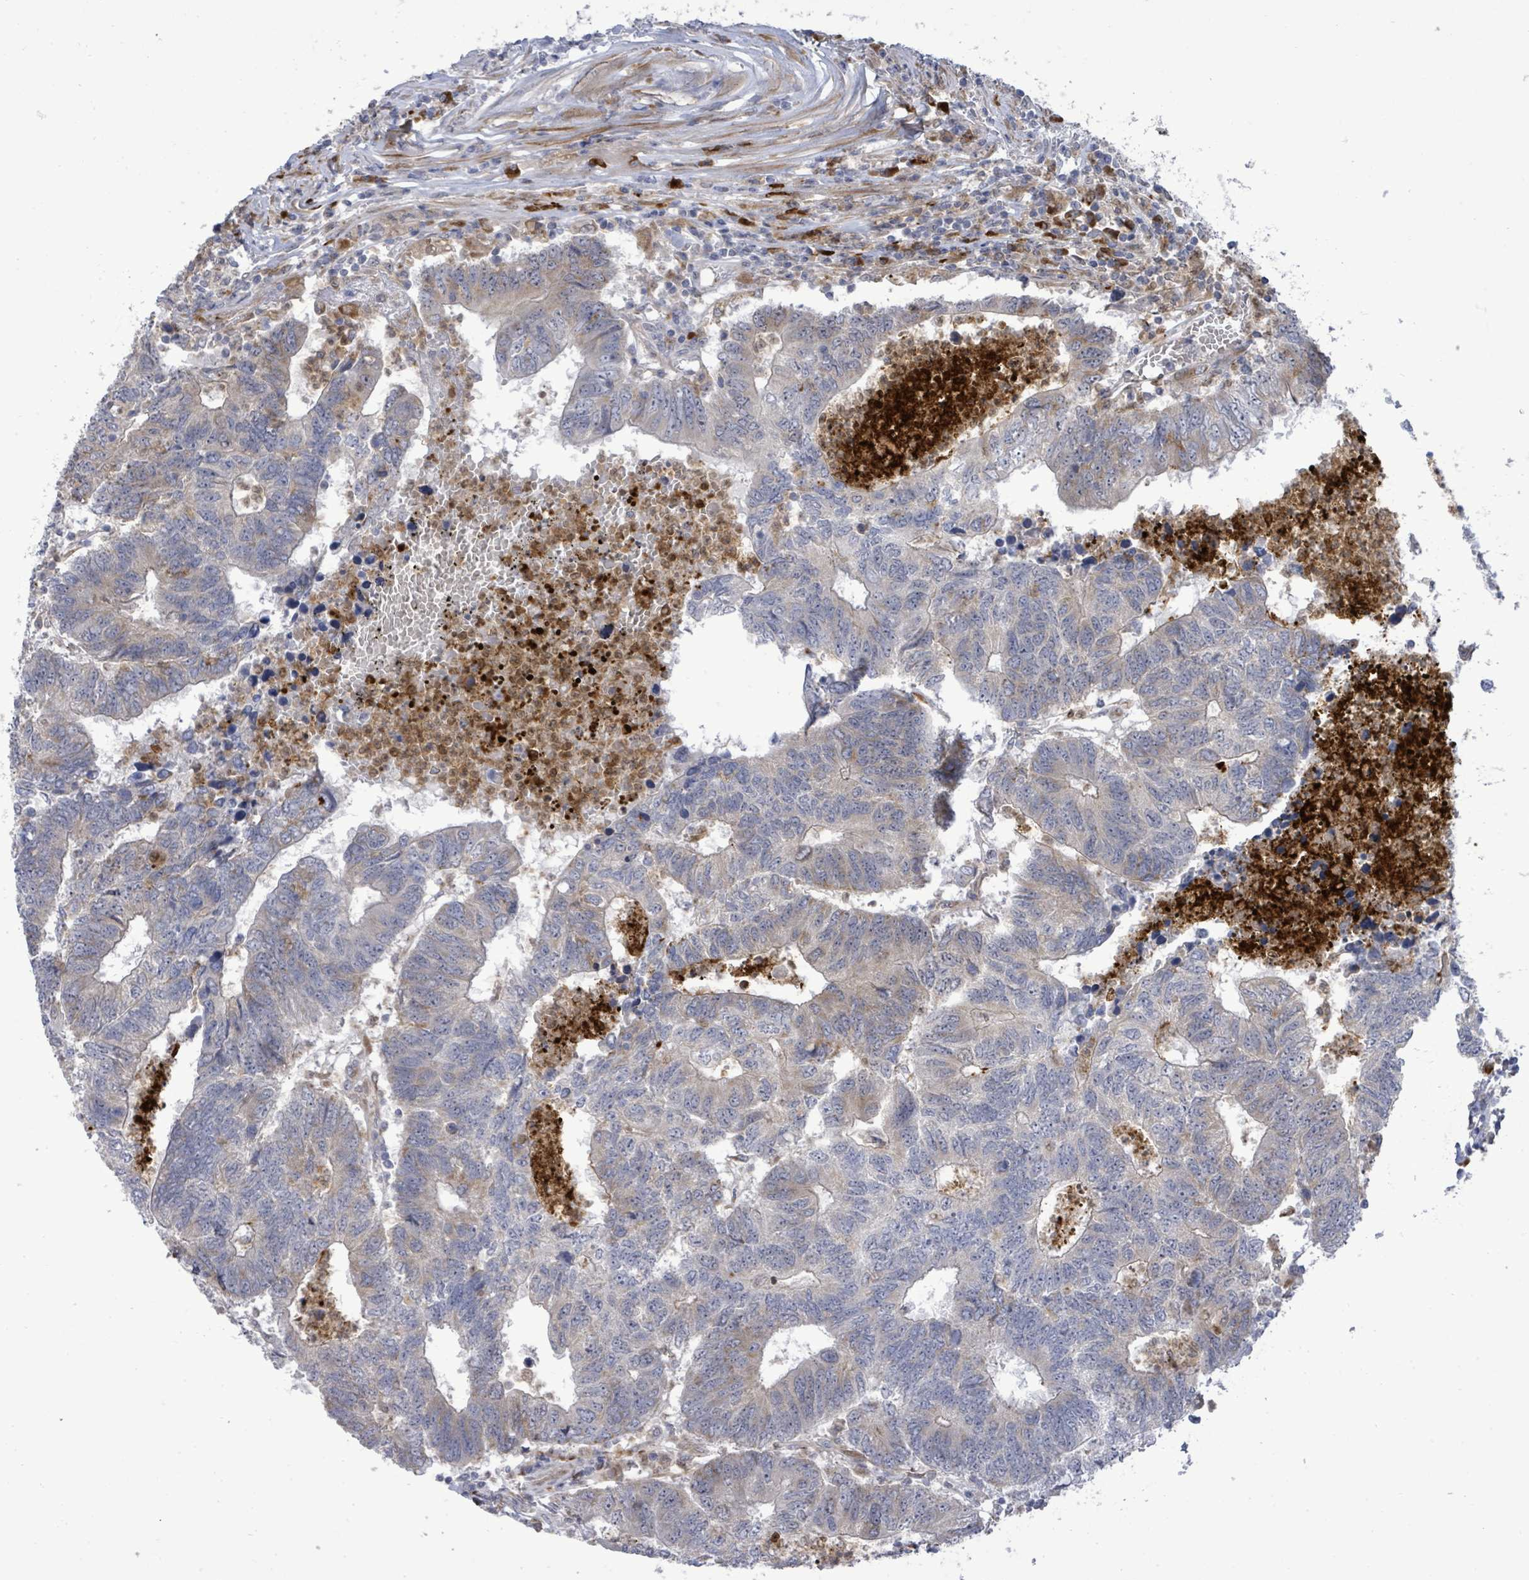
{"staining": {"intensity": "weak", "quantity": "<25%", "location": "cytoplasmic/membranous"}, "tissue": "colorectal cancer", "cell_type": "Tumor cells", "image_type": "cancer", "snomed": [{"axis": "morphology", "description": "Adenocarcinoma, NOS"}, {"axis": "topography", "description": "Colon"}], "caption": "High power microscopy micrograph of an immunohistochemistry histopathology image of colorectal cancer, revealing no significant staining in tumor cells. (DAB (3,3'-diaminobenzidine) immunohistochemistry, high magnification).", "gene": "SAR1A", "patient": {"sex": "female", "age": 48}}